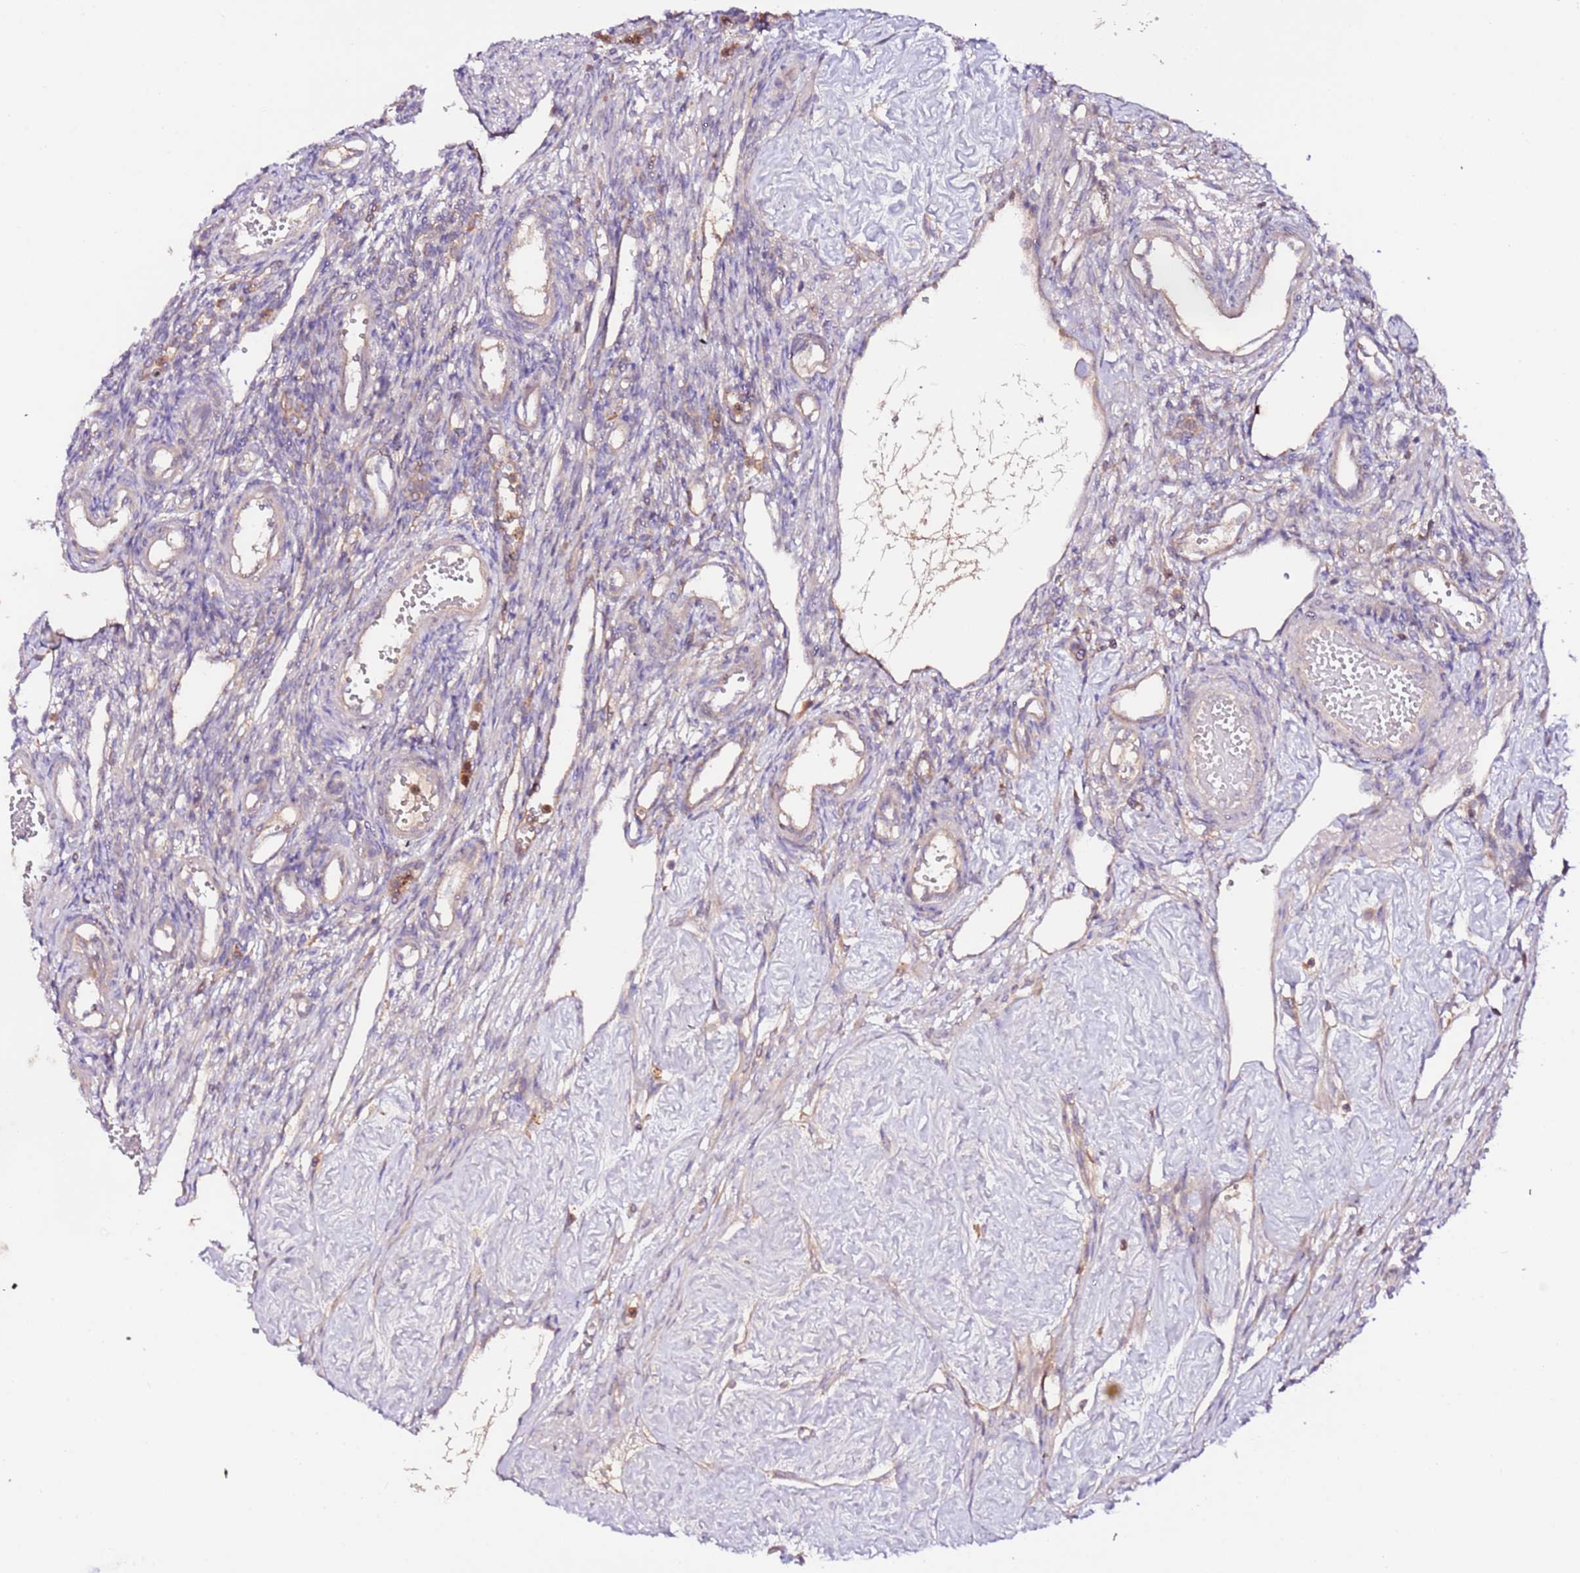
{"staining": {"intensity": "negative", "quantity": "none", "location": "none"}, "tissue": "ovary", "cell_type": "Ovarian stroma cells", "image_type": "normal", "snomed": [{"axis": "morphology", "description": "Normal tissue, NOS"}, {"axis": "morphology", "description": "Cyst, NOS"}, {"axis": "topography", "description": "Ovary"}], "caption": "This is an IHC histopathology image of unremarkable human ovary. There is no expression in ovarian stroma cells.", "gene": "FLVCR1", "patient": {"sex": "female", "age": 33}}